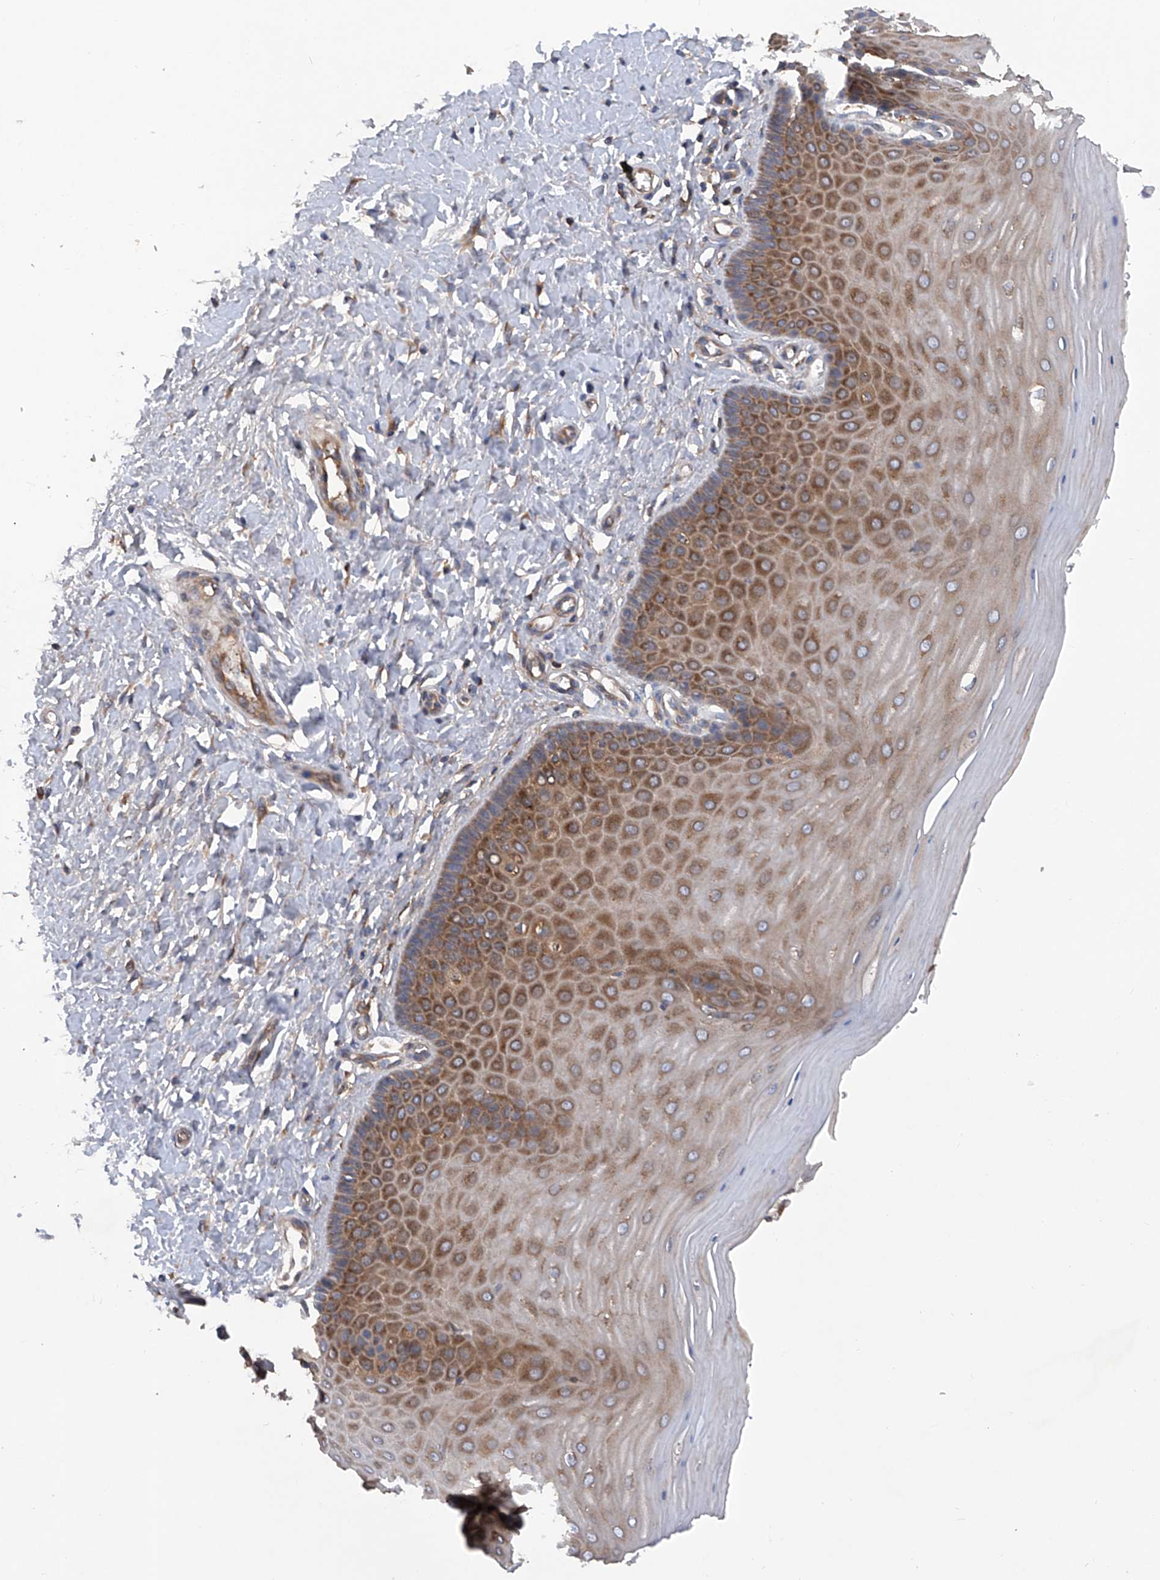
{"staining": {"intensity": "moderate", "quantity": "25%-75%", "location": "cytoplasmic/membranous"}, "tissue": "cervix", "cell_type": "Glandular cells", "image_type": "normal", "snomed": [{"axis": "morphology", "description": "Normal tissue, NOS"}, {"axis": "topography", "description": "Cervix"}], "caption": "This is a photomicrograph of immunohistochemistry (IHC) staining of unremarkable cervix, which shows moderate staining in the cytoplasmic/membranous of glandular cells.", "gene": "ASCC3", "patient": {"sex": "female", "age": 55}}